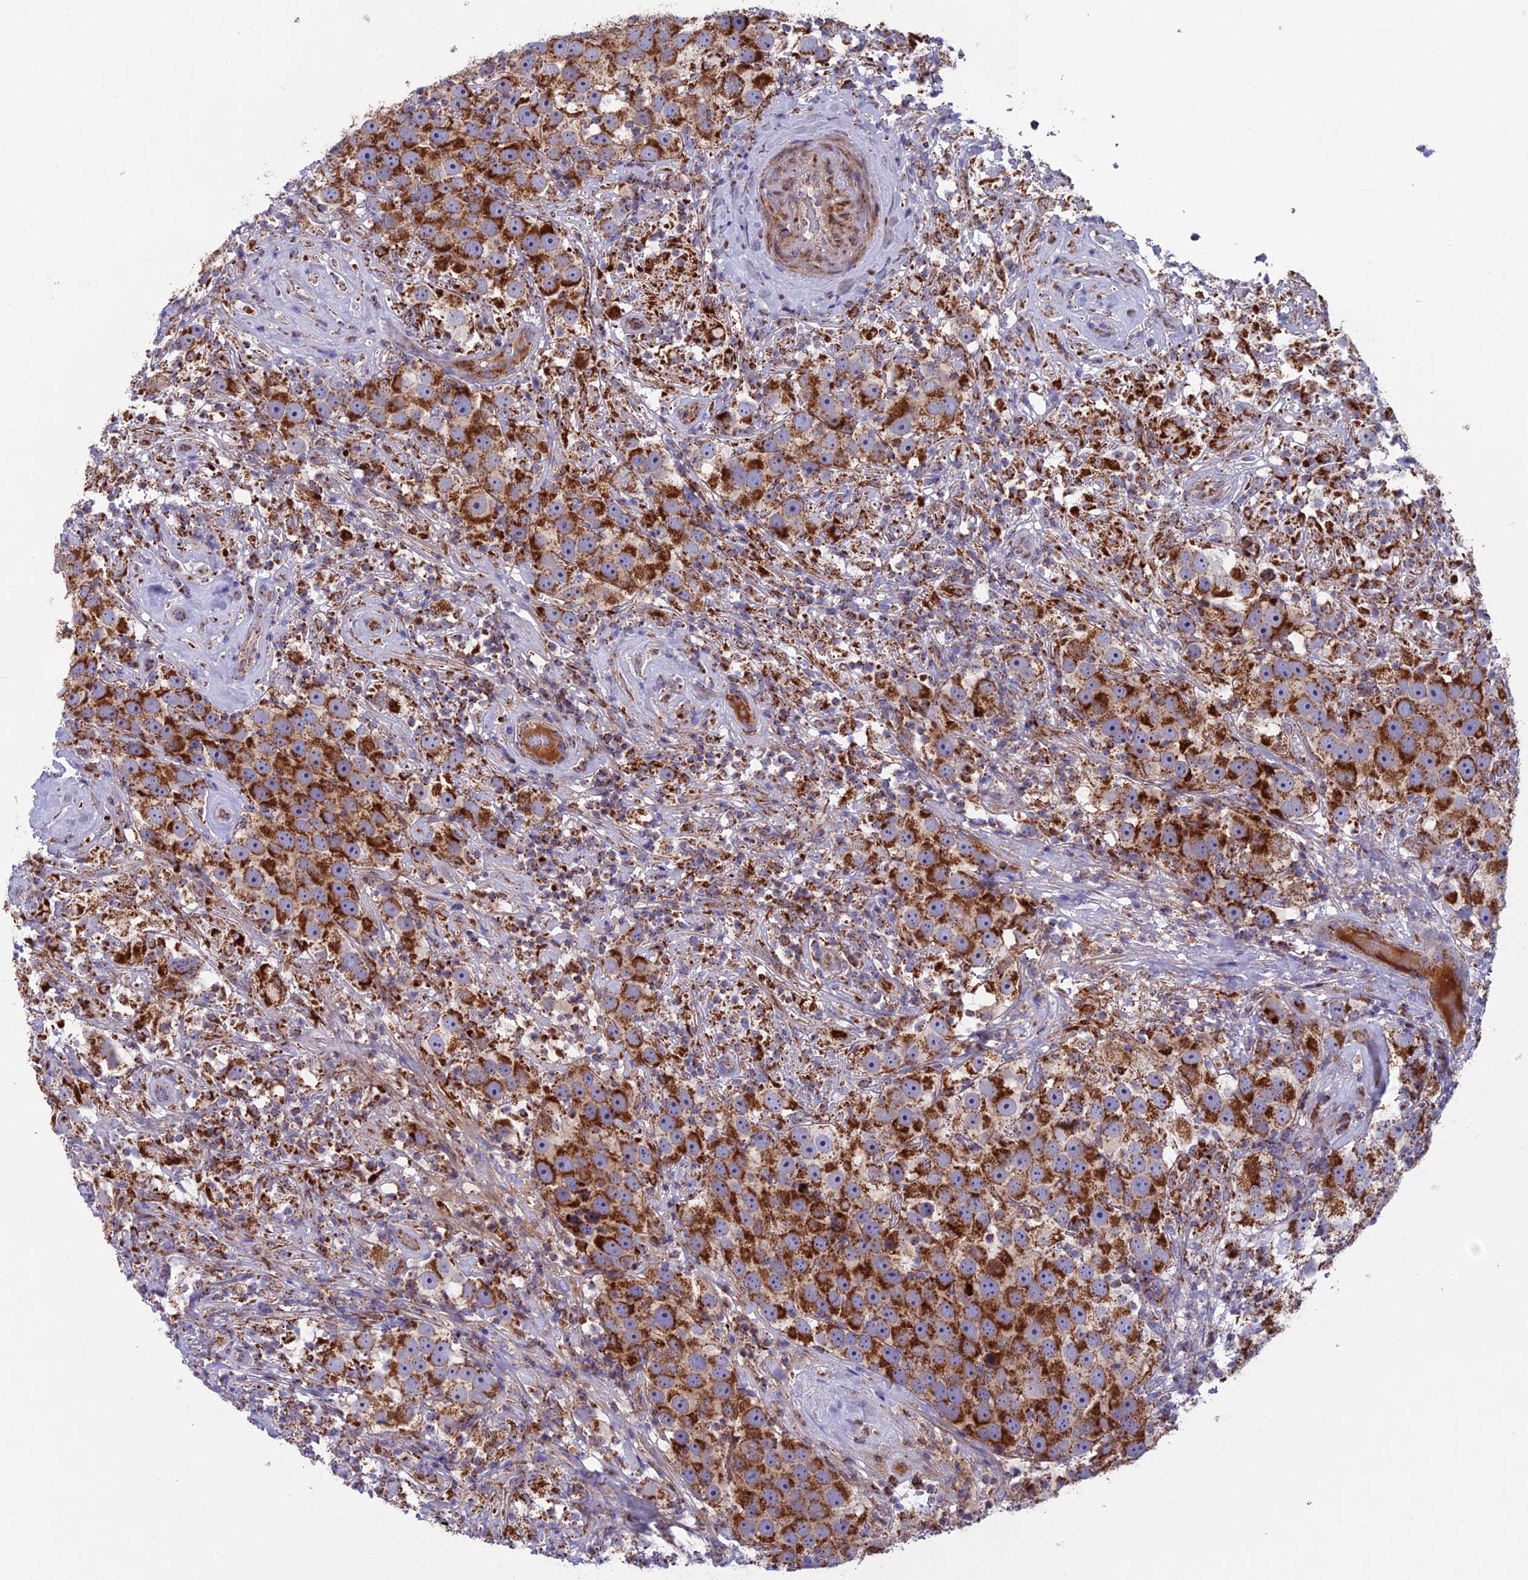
{"staining": {"intensity": "strong", "quantity": ">75%", "location": "cytoplasmic/membranous"}, "tissue": "testis cancer", "cell_type": "Tumor cells", "image_type": "cancer", "snomed": [{"axis": "morphology", "description": "Seminoma, NOS"}, {"axis": "topography", "description": "Testis"}], "caption": "Immunohistochemistry (IHC) of testis cancer (seminoma) exhibits high levels of strong cytoplasmic/membranous expression in about >75% of tumor cells.", "gene": "CS", "patient": {"sex": "male", "age": 49}}